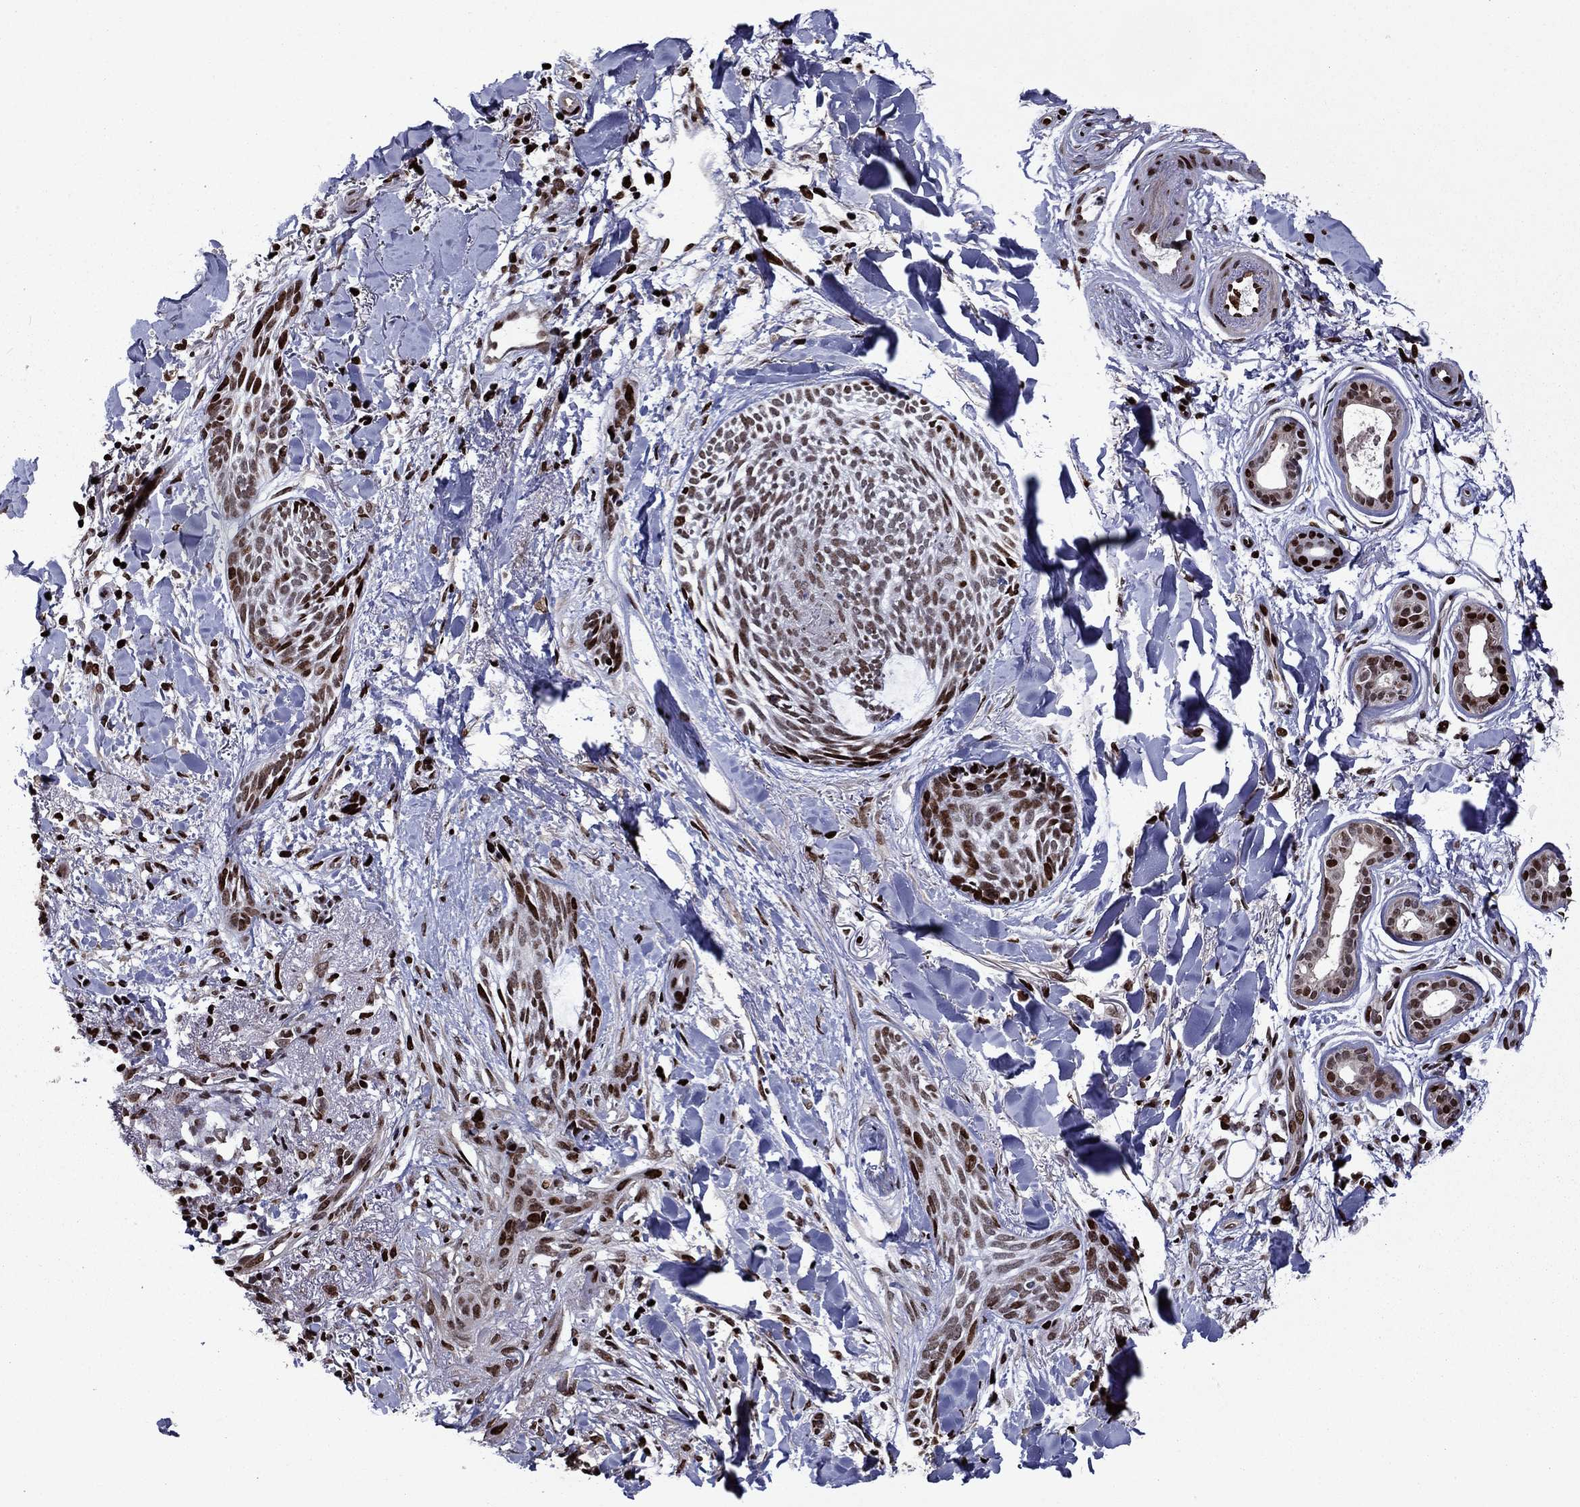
{"staining": {"intensity": "strong", "quantity": "25%-75%", "location": "nuclear"}, "tissue": "skin cancer", "cell_type": "Tumor cells", "image_type": "cancer", "snomed": [{"axis": "morphology", "description": "Normal tissue, NOS"}, {"axis": "morphology", "description": "Basal cell carcinoma"}, {"axis": "topography", "description": "Skin"}], "caption": "A brown stain highlights strong nuclear expression of a protein in skin cancer tumor cells.", "gene": "LIMK1", "patient": {"sex": "male", "age": 84}}